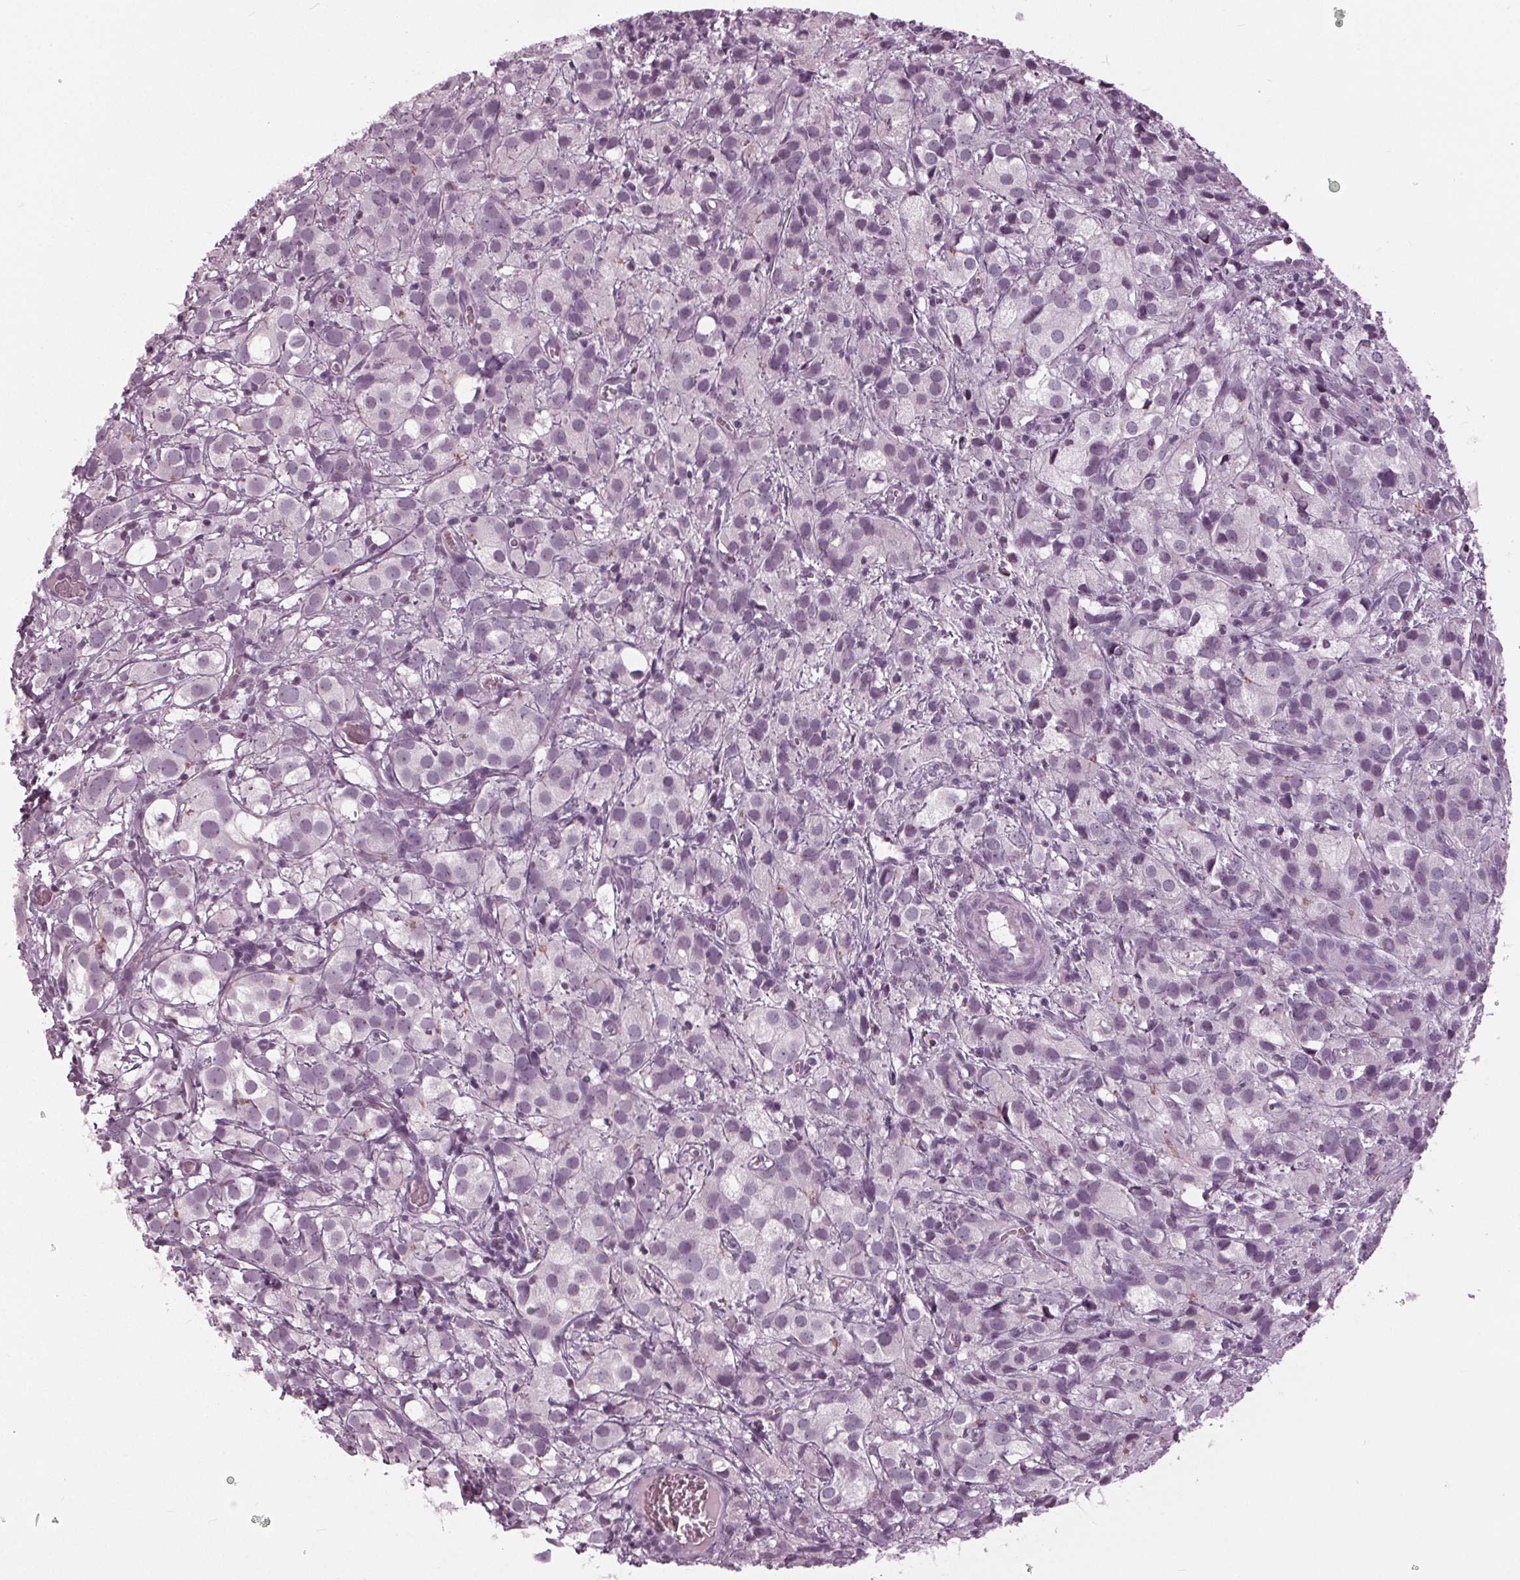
{"staining": {"intensity": "negative", "quantity": "none", "location": "none"}, "tissue": "prostate cancer", "cell_type": "Tumor cells", "image_type": "cancer", "snomed": [{"axis": "morphology", "description": "Adenocarcinoma, High grade"}, {"axis": "topography", "description": "Prostate"}], "caption": "High magnification brightfield microscopy of prostate high-grade adenocarcinoma stained with DAB (3,3'-diaminobenzidine) (brown) and counterstained with hematoxylin (blue): tumor cells show no significant expression. (DAB (3,3'-diaminobenzidine) IHC visualized using brightfield microscopy, high magnification).", "gene": "SLC9A4", "patient": {"sex": "male", "age": 86}}